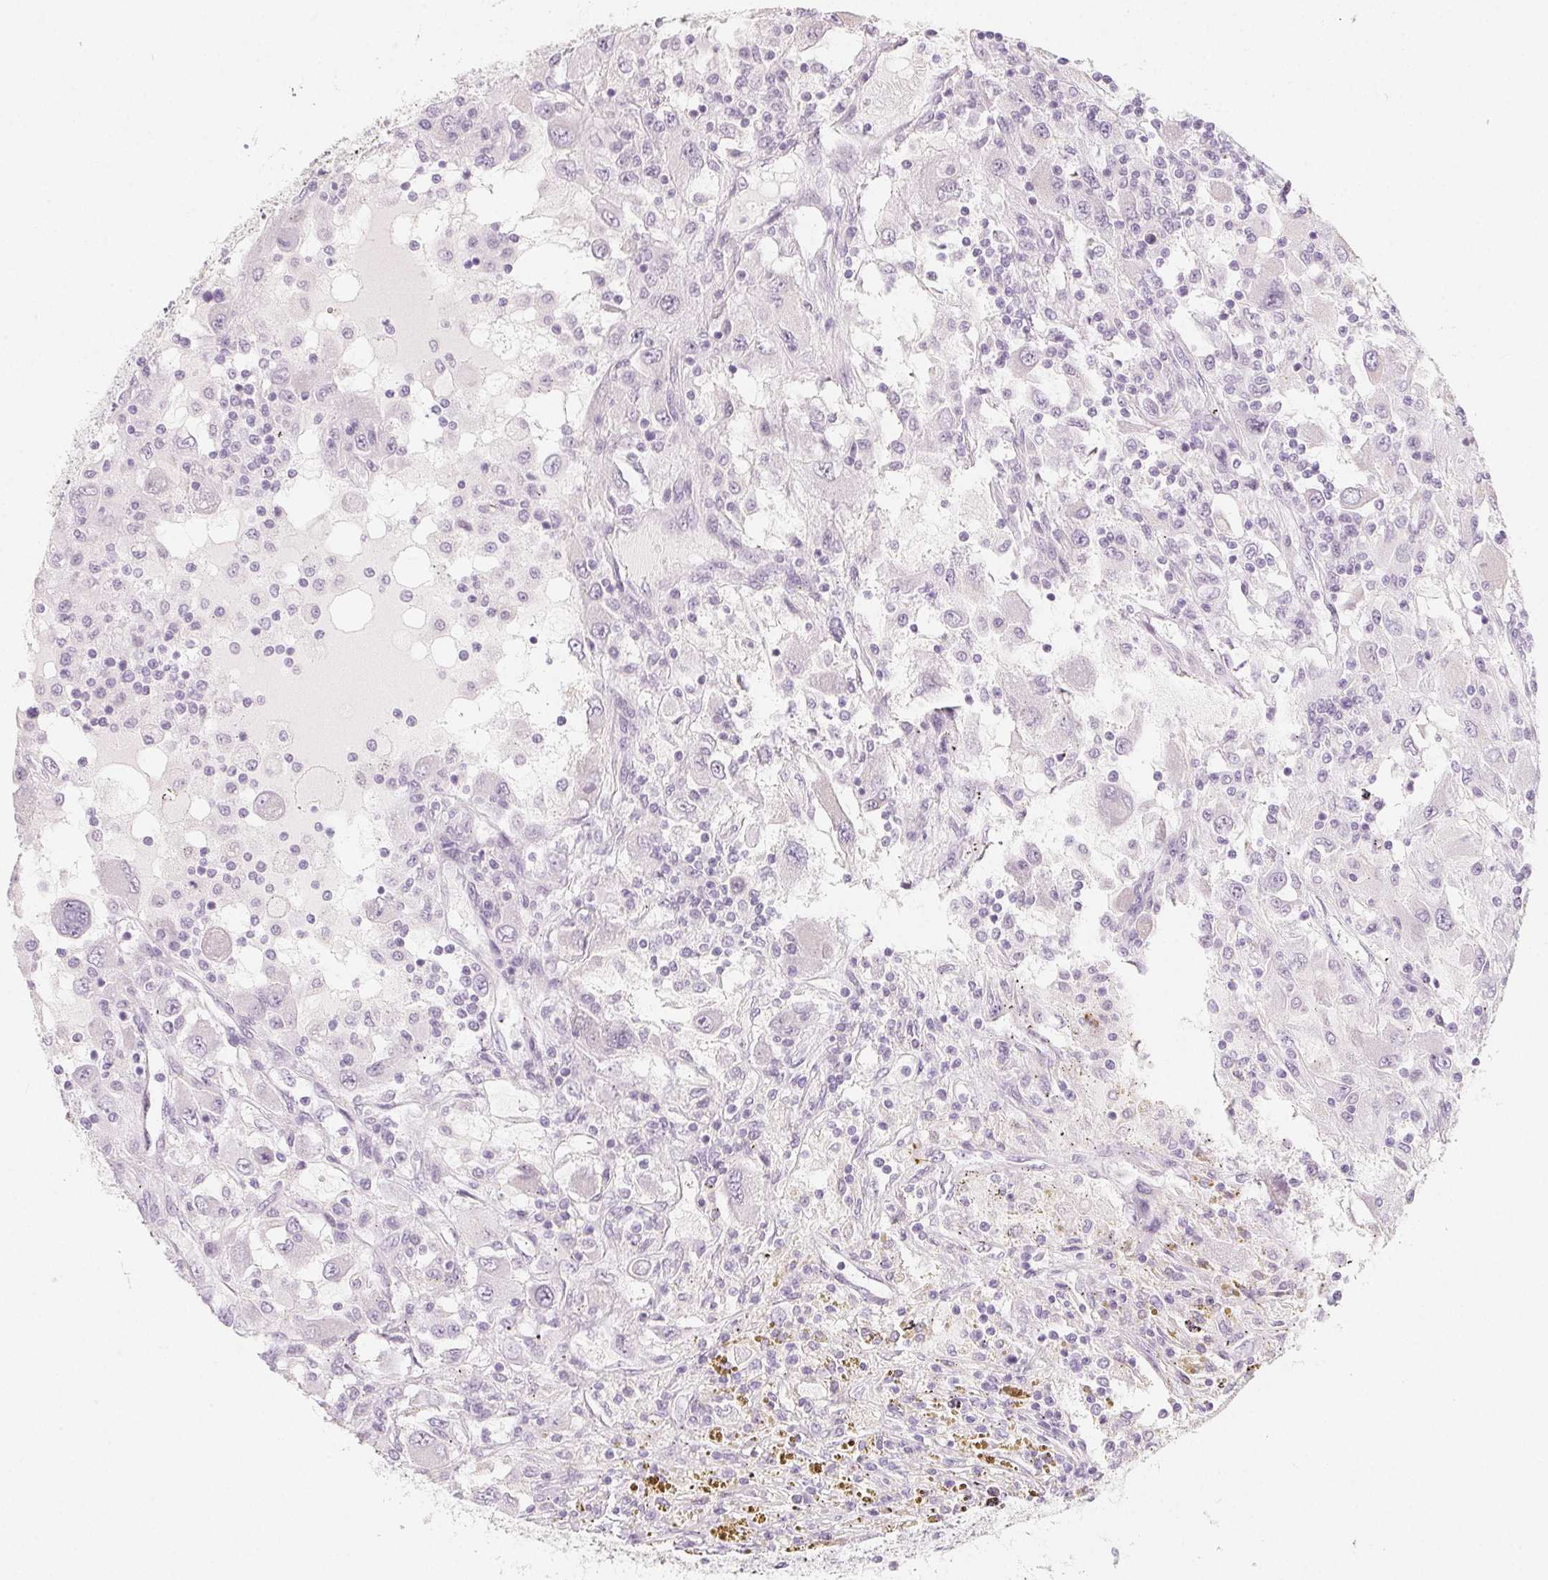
{"staining": {"intensity": "negative", "quantity": "none", "location": "none"}, "tissue": "renal cancer", "cell_type": "Tumor cells", "image_type": "cancer", "snomed": [{"axis": "morphology", "description": "Adenocarcinoma, NOS"}, {"axis": "topography", "description": "Kidney"}], "caption": "Tumor cells show no significant protein positivity in renal cancer.", "gene": "SH3GL2", "patient": {"sex": "female", "age": 67}}